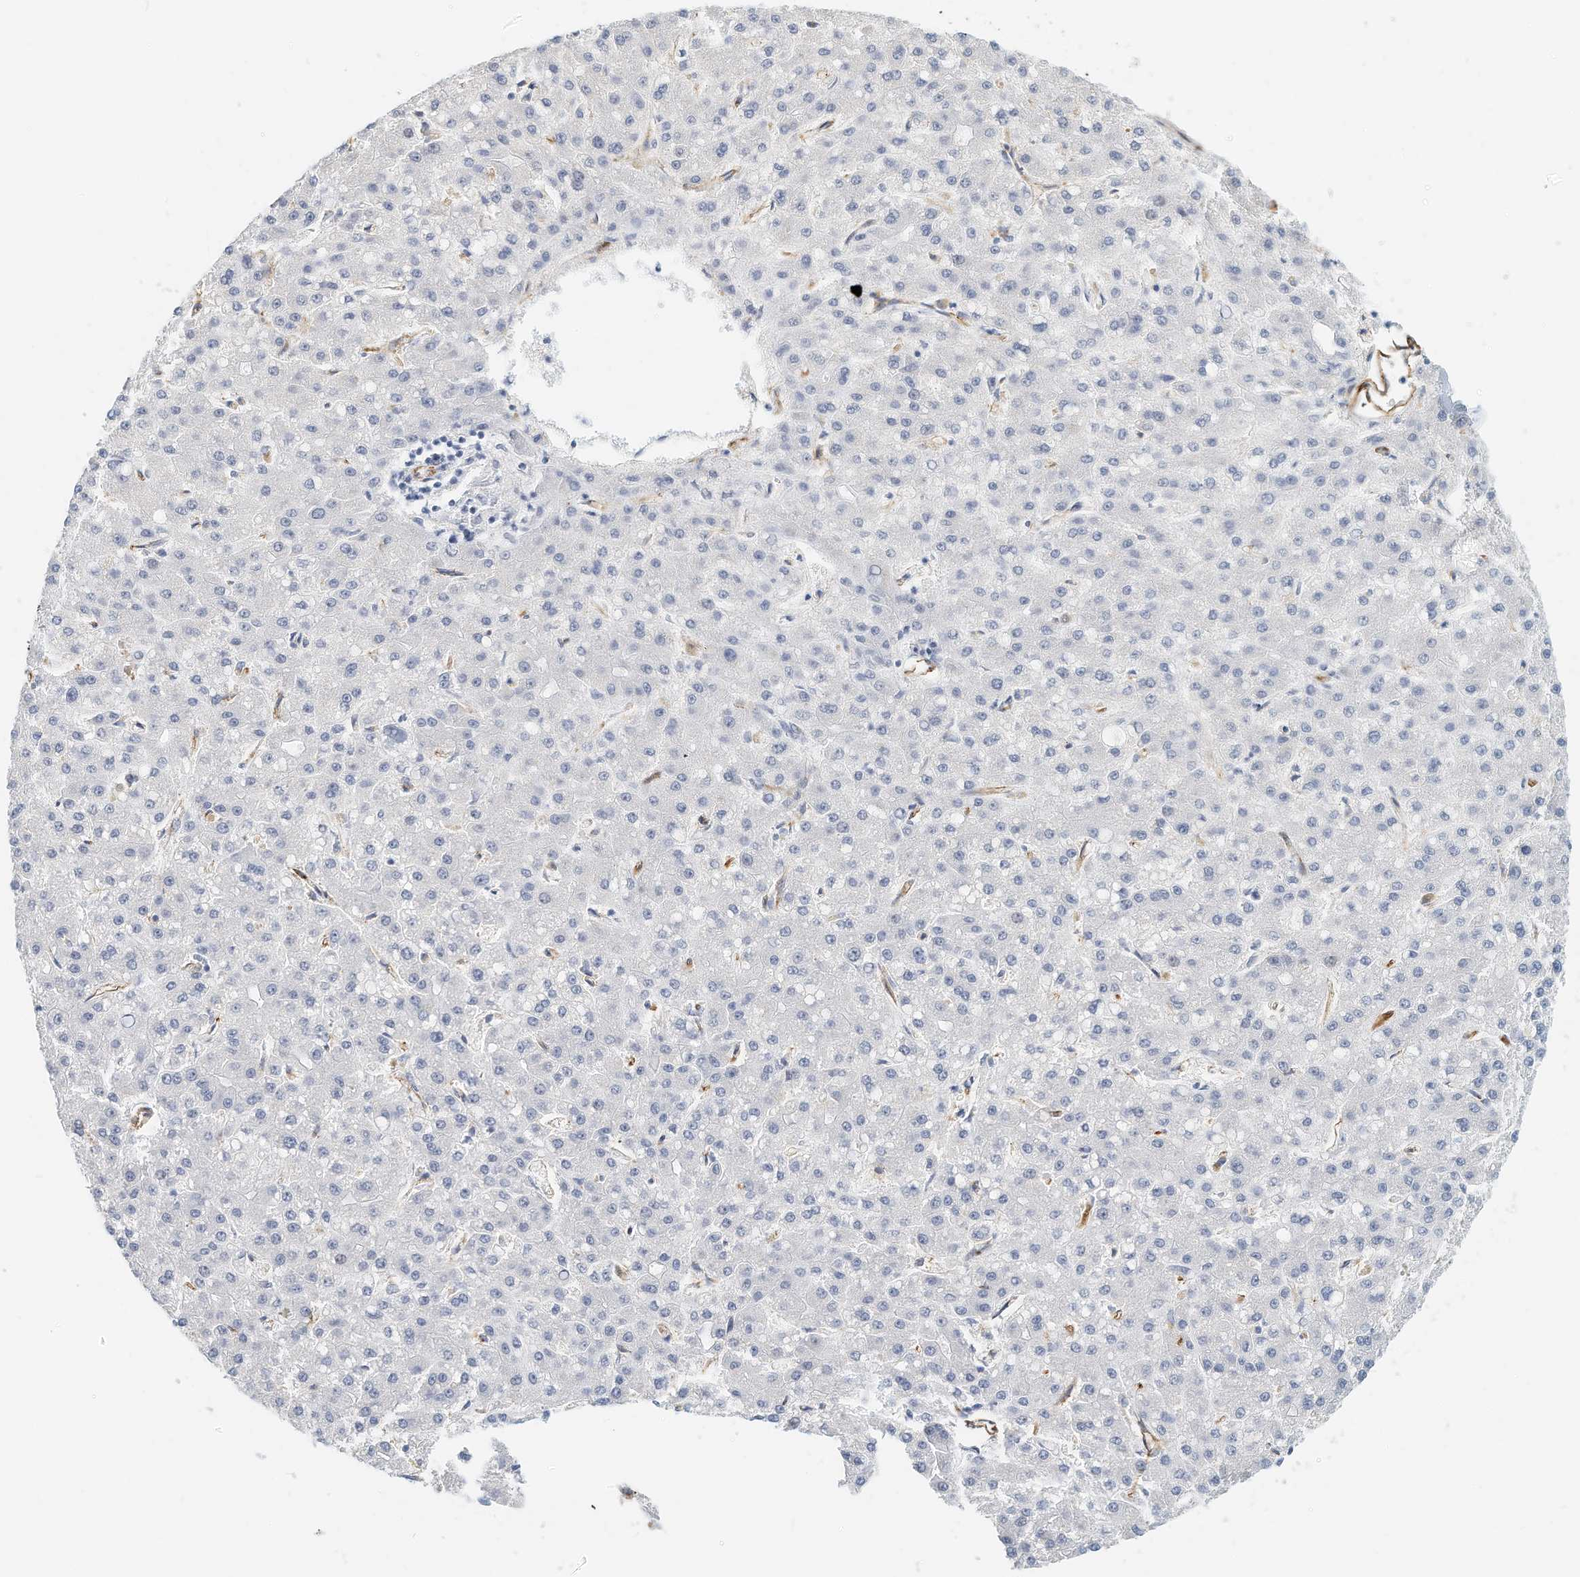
{"staining": {"intensity": "negative", "quantity": "none", "location": "none"}, "tissue": "liver cancer", "cell_type": "Tumor cells", "image_type": "cancer", "snomed": [{"axis": "morphology", "description": "Carcinoma, Hepatocellular, NOS"}, {"axis": "topography", "description": "Liver"}], "caption": "Liver hepatocellular carcinoma was stained to show a protein in brown. There is no significant positivity in tumor cells.", "gene": "ARHGAP28", "patient": {"sex": "male", "age": 67}}